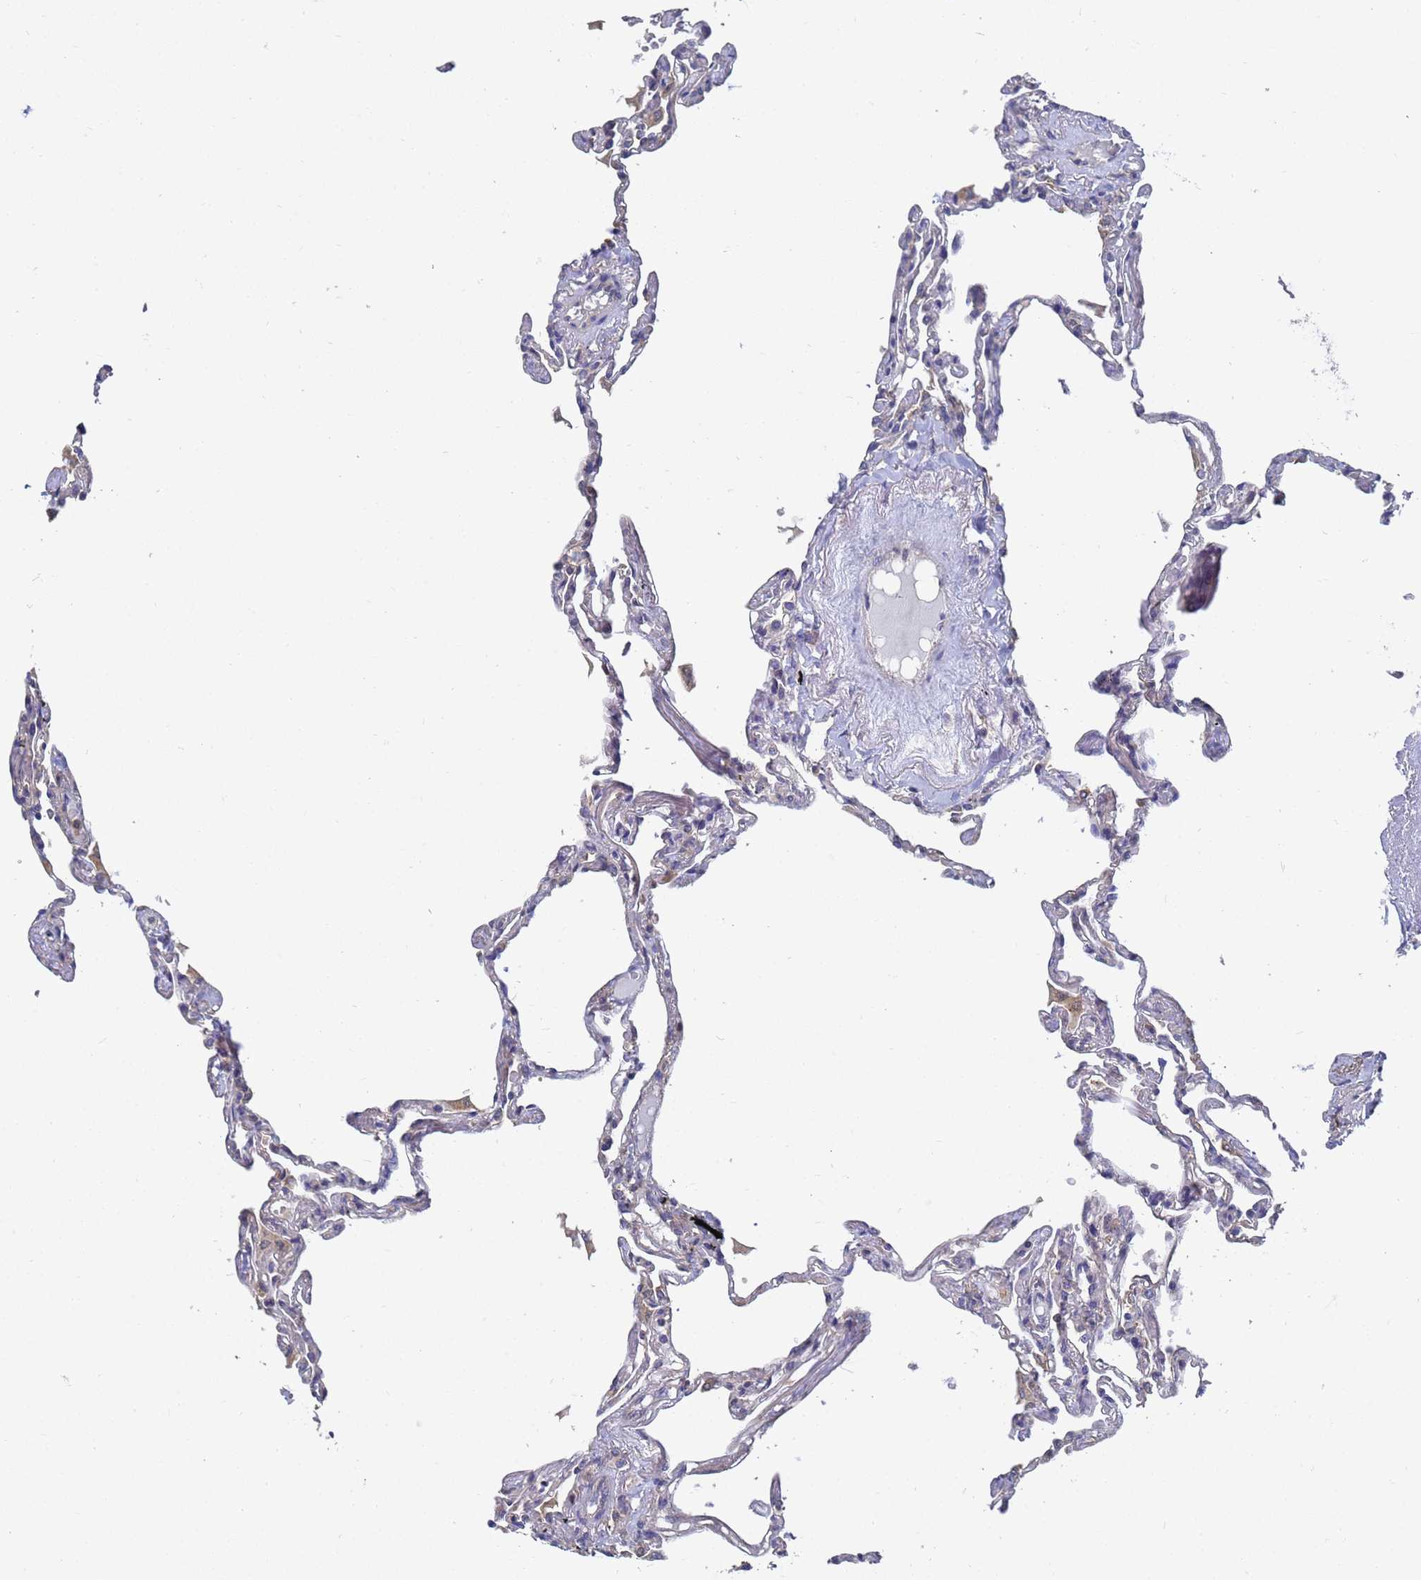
{"staining": {"intensity": "weak", "quantity": "25%-75%", "location": "cytoplasmic/membranous"}, "tissue": "lung", "cell_type": "Alveolar cells", "image_type": "normal", "snomed": [{"axis": "morphology", "description": "Normal tissue, NOS"}, {"axis": "topography", "description": "Lung"}], "caption": "Lung stained with IHC reveals weak cytoplasmic/membranous expression in approximately 25%-75% of alveolar cells.", "gene": "ALS2CL", "patient": {"sex": "female", "age": 67}}